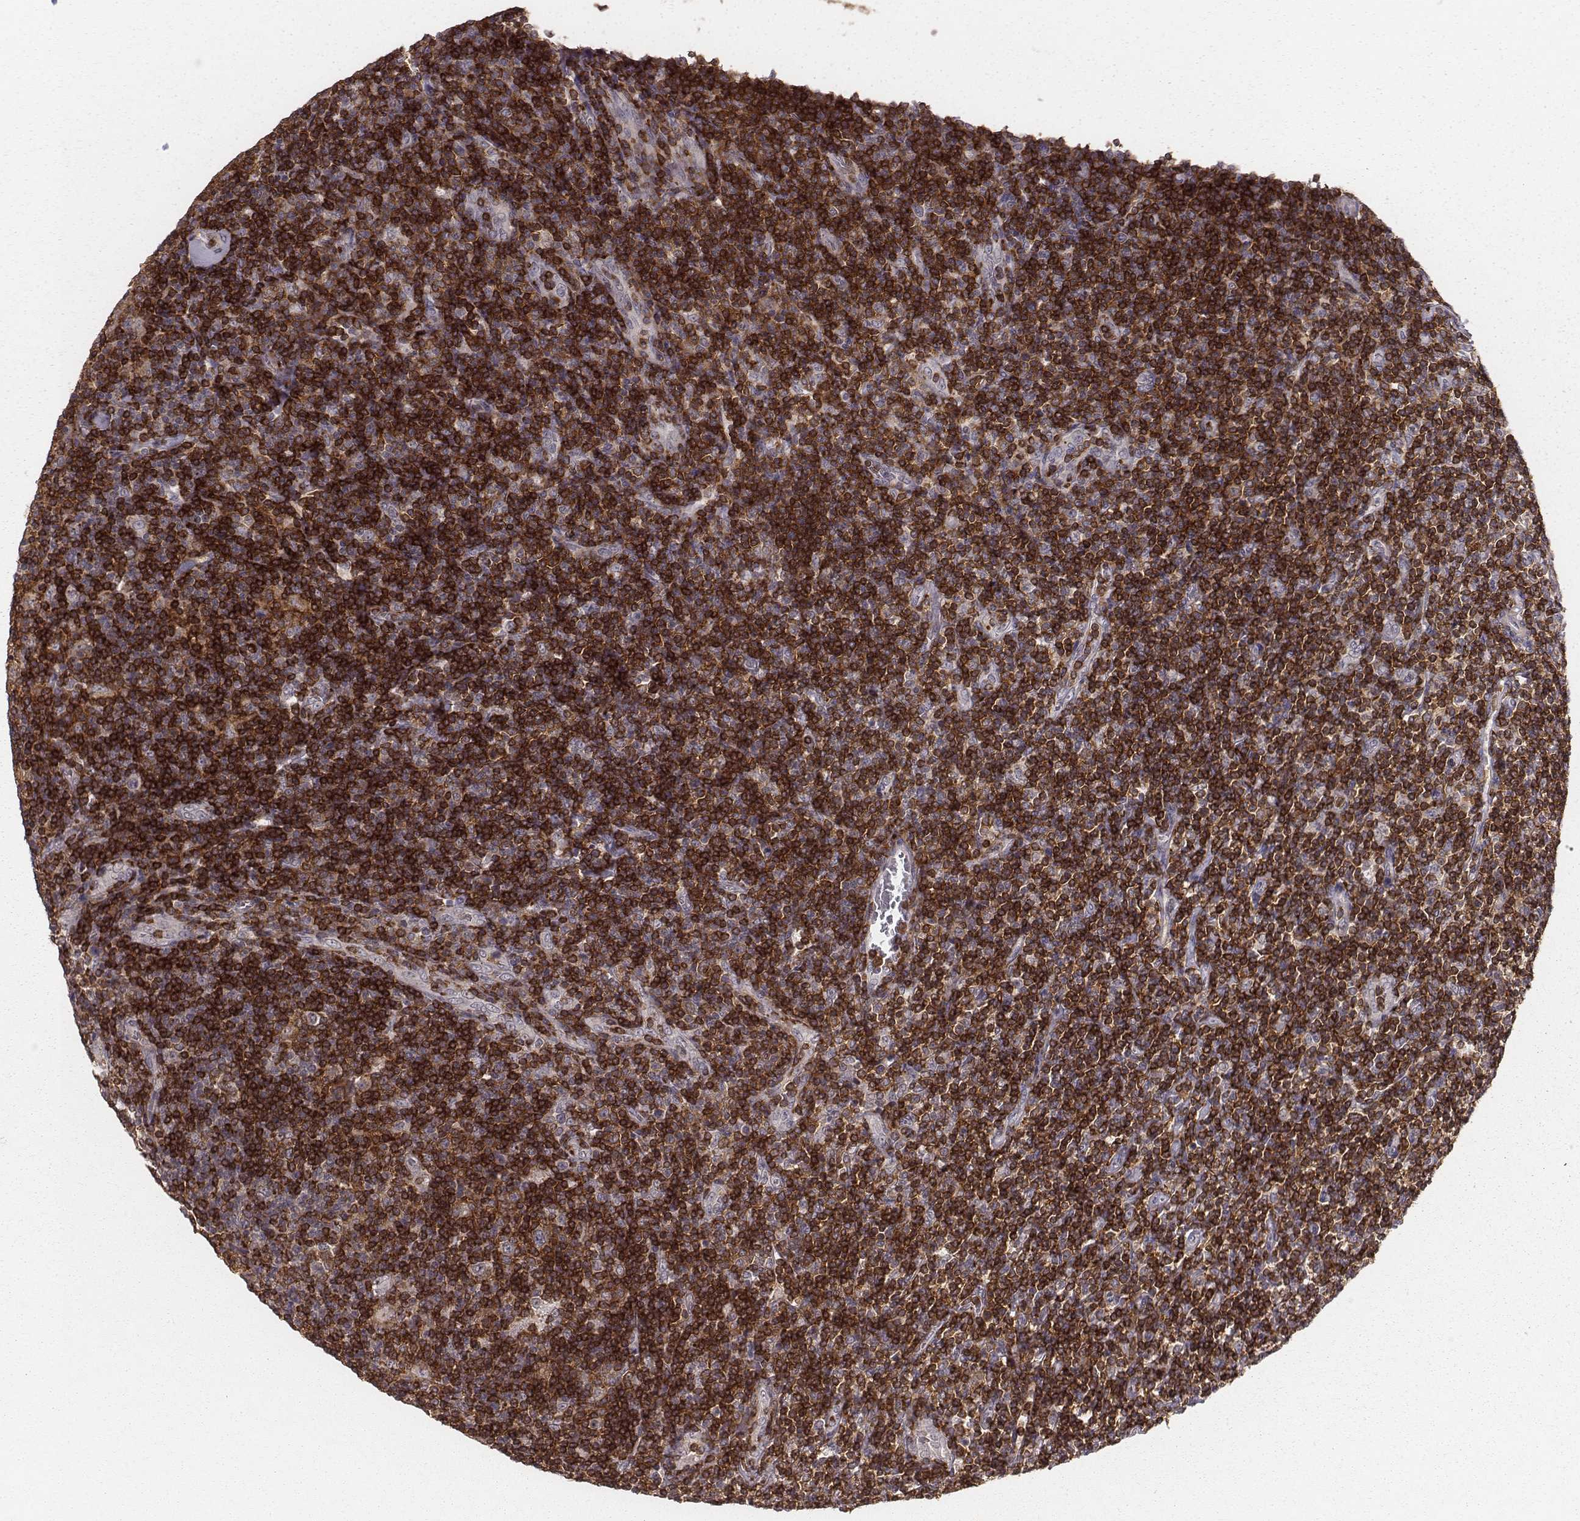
{"staining": {"intensity": "moderate", "quantity": ">75%", "location": "cytoplasmic/membranous"}, "tissue": "lymphoma", "cell_type": "Tumor cells", "image_type": "cancer", "snomed": [{"axis": "morphology", "description": "Hodgkin's disease, NOS"}, {"axis": "topography", "description": "Lymph node"}], "caption": "Immunohistochemical staining of Hodgkin's disease displays medium levels of moderate cytoplasmic/membranous expression in about >75% of tumor cells.", "gene": "PILRA", "patient": {"sex": "male", "age": 40}}